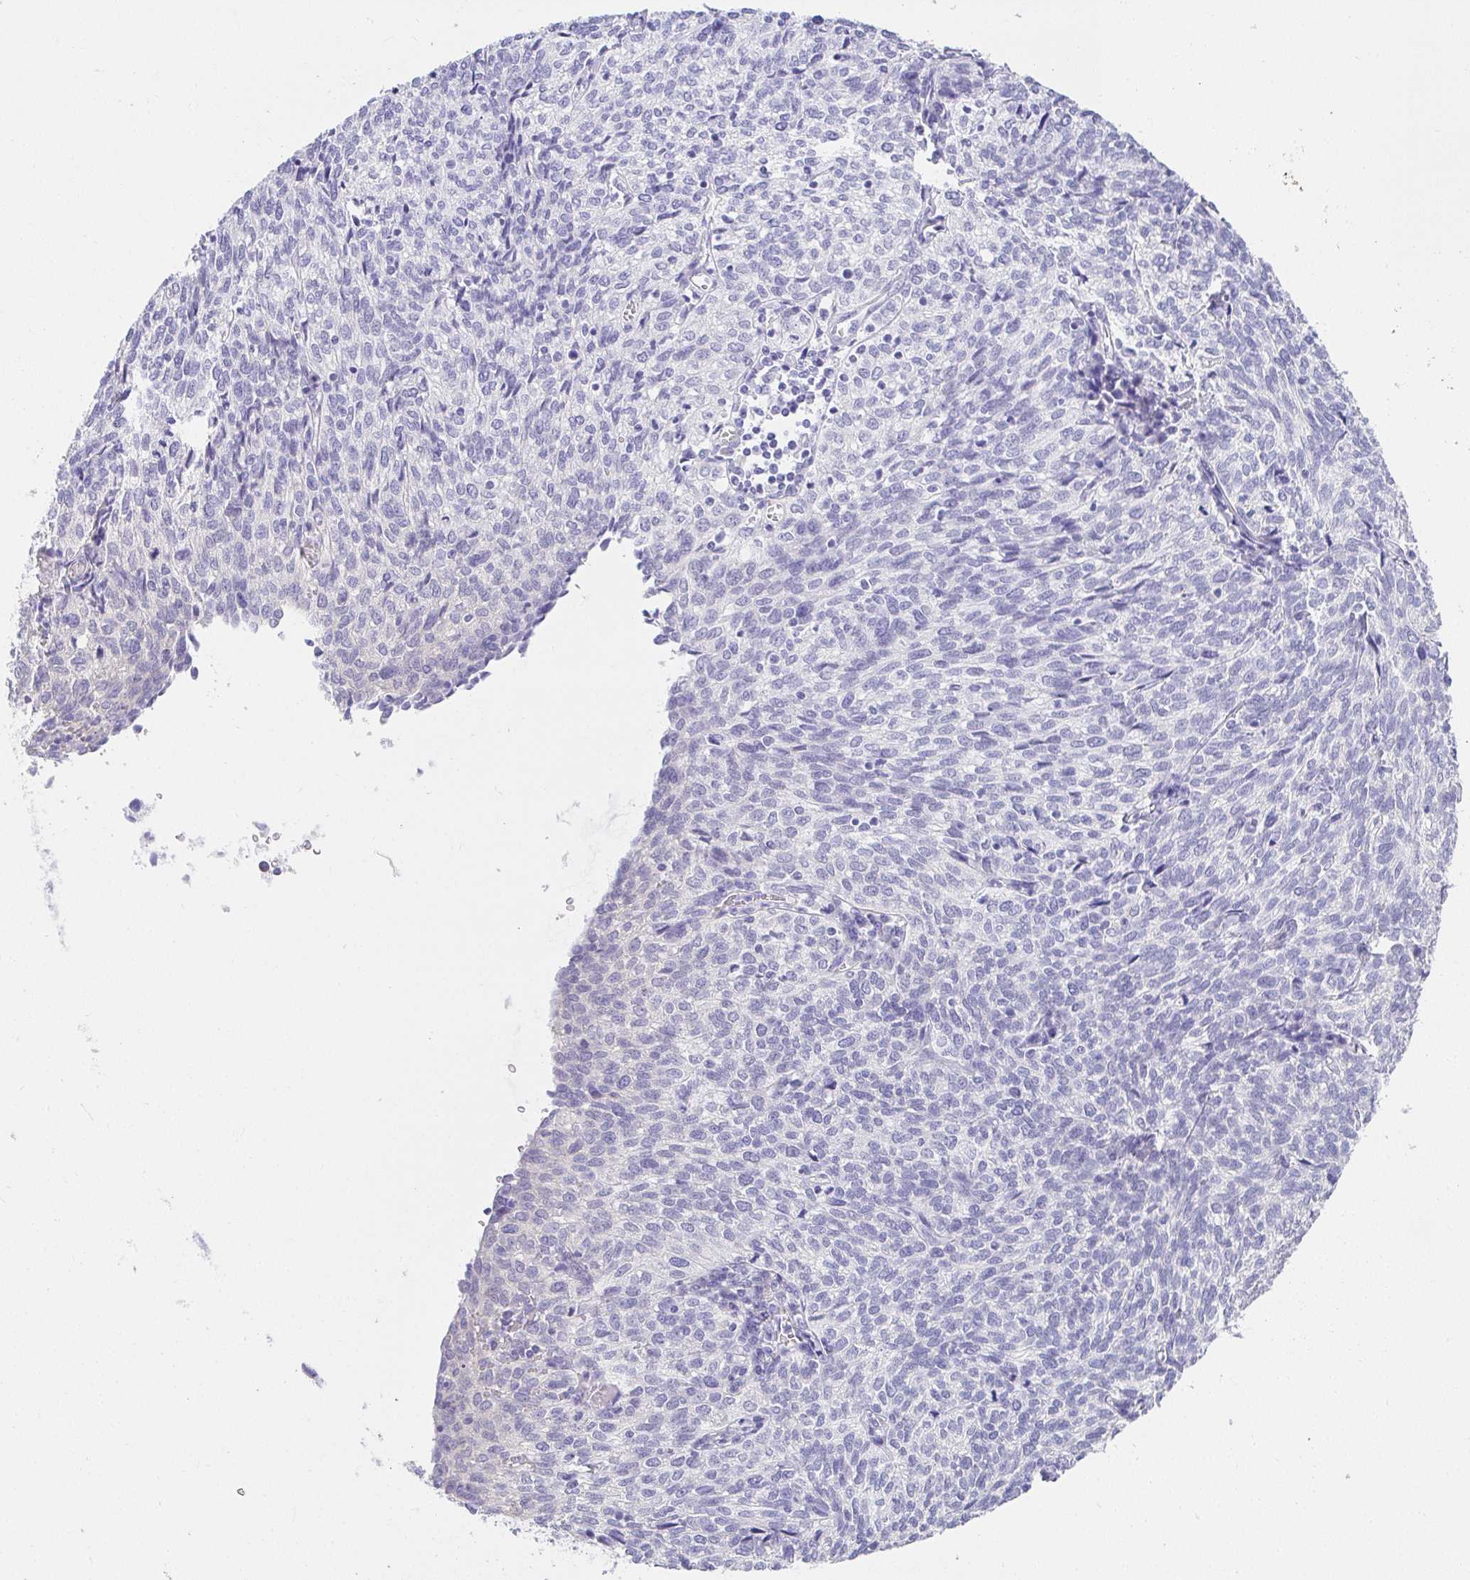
{"staining": {"intensity": "negative", "quantity": "none", "location": "none"}, "tissue": "cervical cancer", "cell_type": "Tumor cells", "image_type": "cancer", "snomed": [{"axis": "morphology", "description": "Normal tissue, NOS"}, {"axis": "morphology", "description": "Squamous cell carcinoma, NOS"}, {"axis": "topography", "description": "Vagina"}, {"axis": "topography", "description": "Cervix"}], "caption": "Image shows no significant protein expression in tumor cells of cervical cancer (squamous cell carcinoma).", "gene": "VGLL1", "patient": {"sex": "female", "age": 45}}